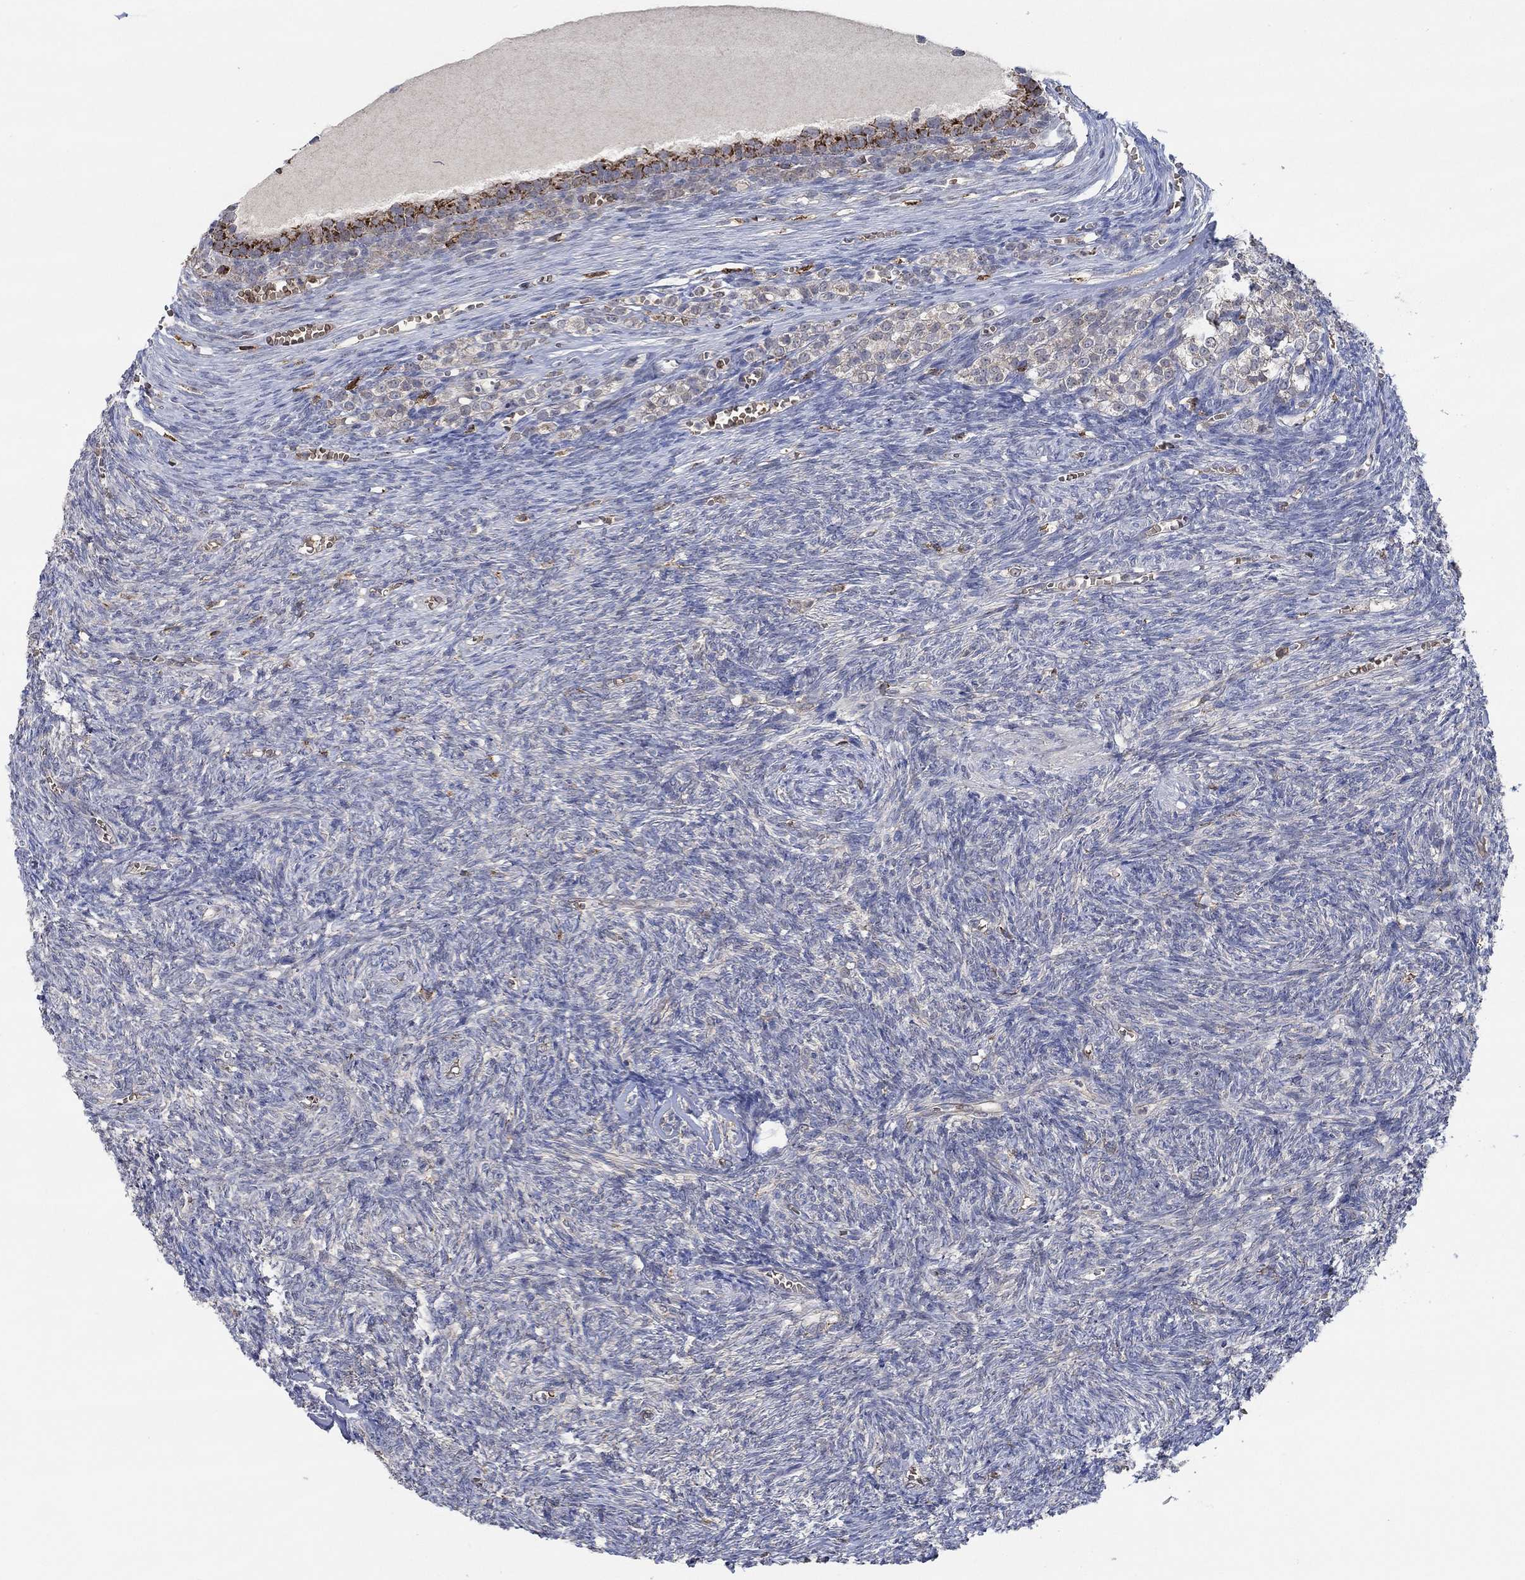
{"staining": {"intensity": "strong", "quantity": "25%-75%", "location": "cytoplasmic/membranous"}, "tissue": "ovary", "cell_type": "Follicle cells", "image_type": "normal", "snomed": [{"axis": "morphology", "description": "Normal tissue, NOS"}, {"axis": "topography", "description": "Ovary"}], "caption": "A histopathology image of ovary stained for a protein reveals strong cytoplasmic/membranous brown staining in follicle cells. (DAB = brown stain, brightfield microscopy at high magnification).", "gene": "MPP1", "patient": {"sex": "female", "age": 43}}